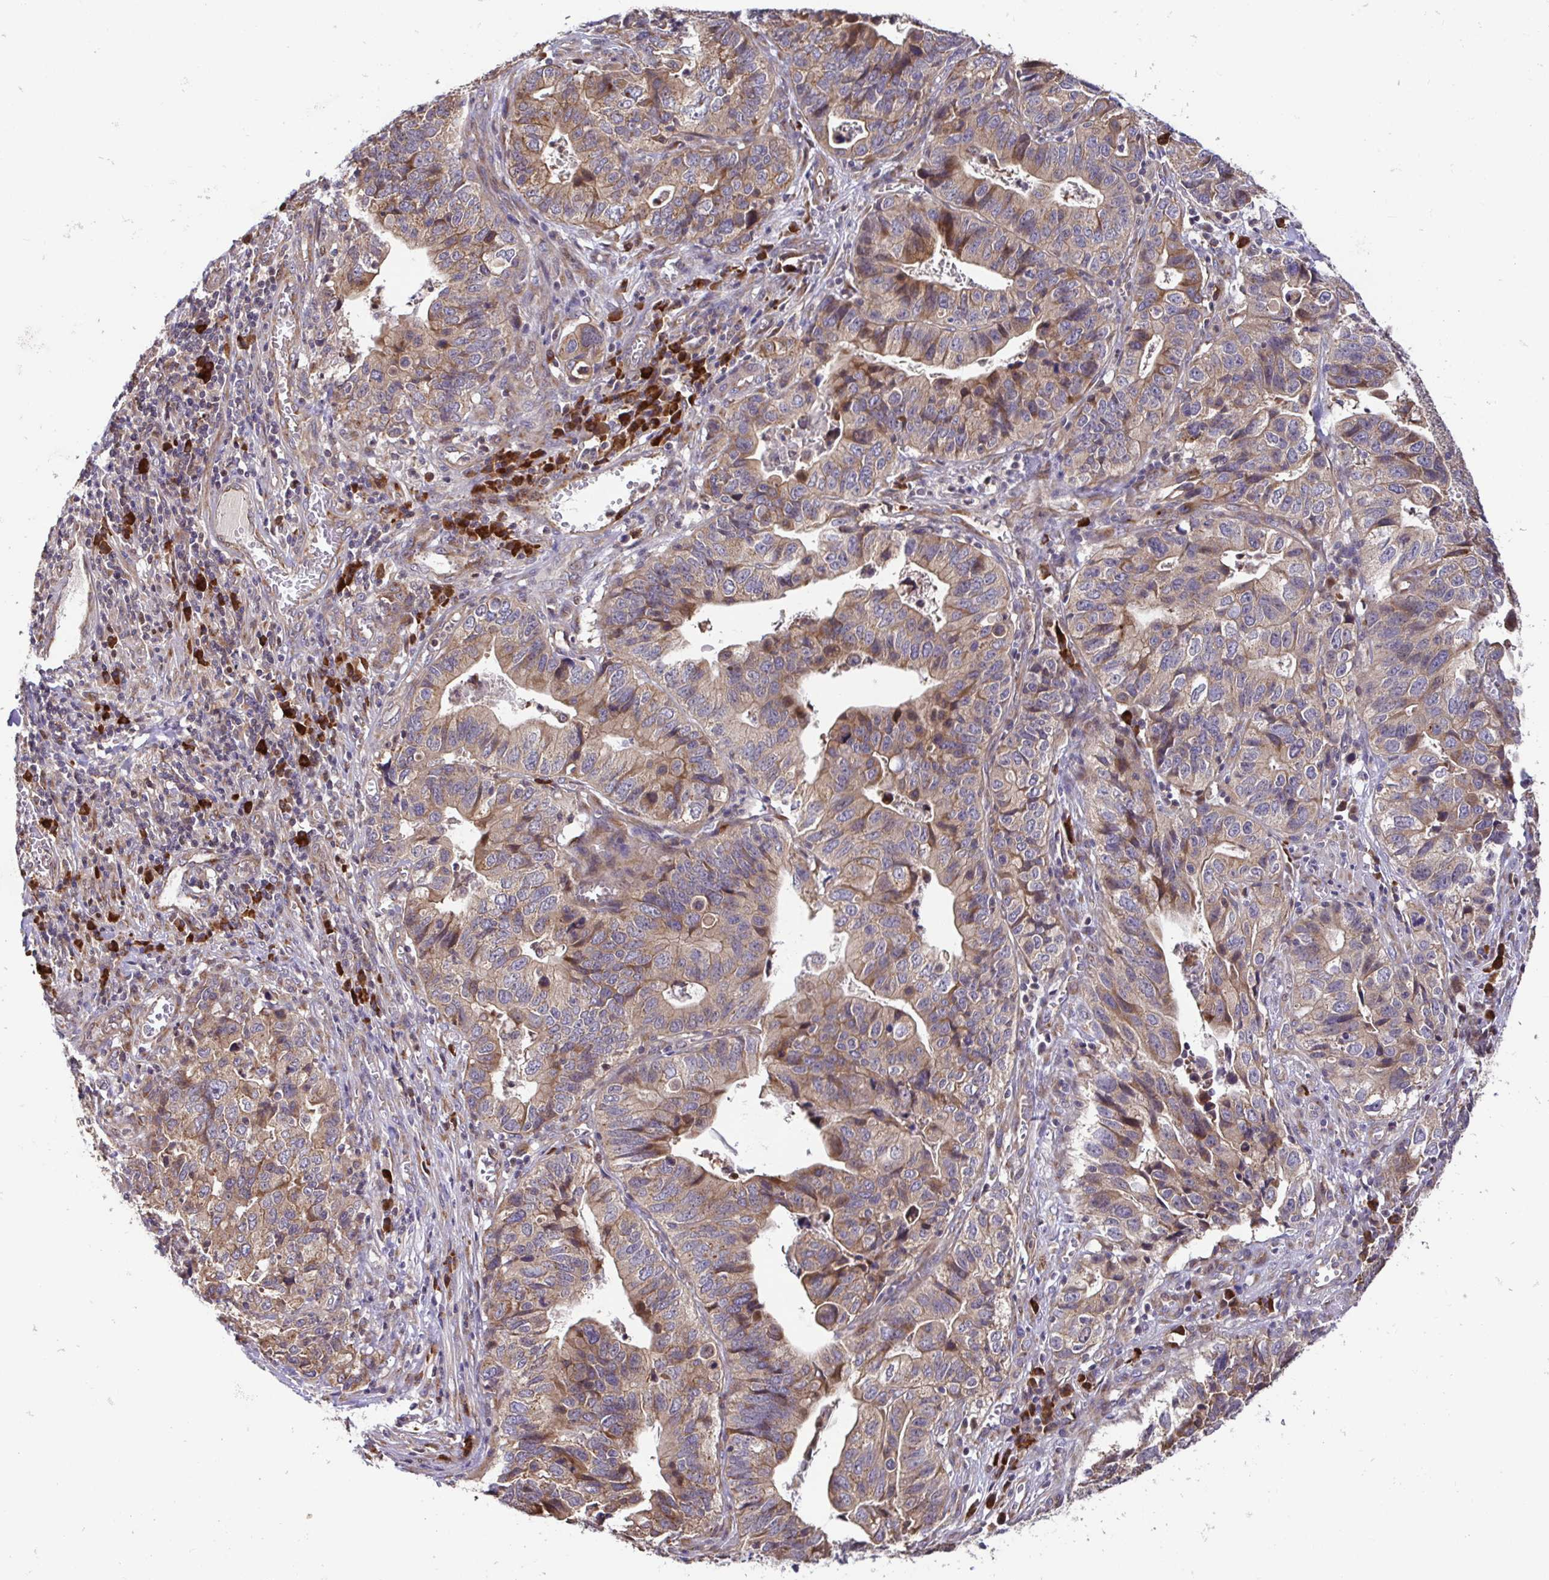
{"staining": {"intensity": "moderate", "quantity": ">75%", "location": "cytoplasmic/membranous"}, "tissue": "stomach cancer", "cell_type": "Tumor cells", "image_type": "cancer", "snomed": [{"axis": "morphology", "description": "Adenocarcinoma, NOS"}, {"axis": "topography", "description": "Stomach, upper"}], "caption": "Human stomach adenocarcinoma stained with a protein marker shows moderate staining in tumor cells.", "gene": "ELP1", "patient": {"sex": "female", "age": 67}}